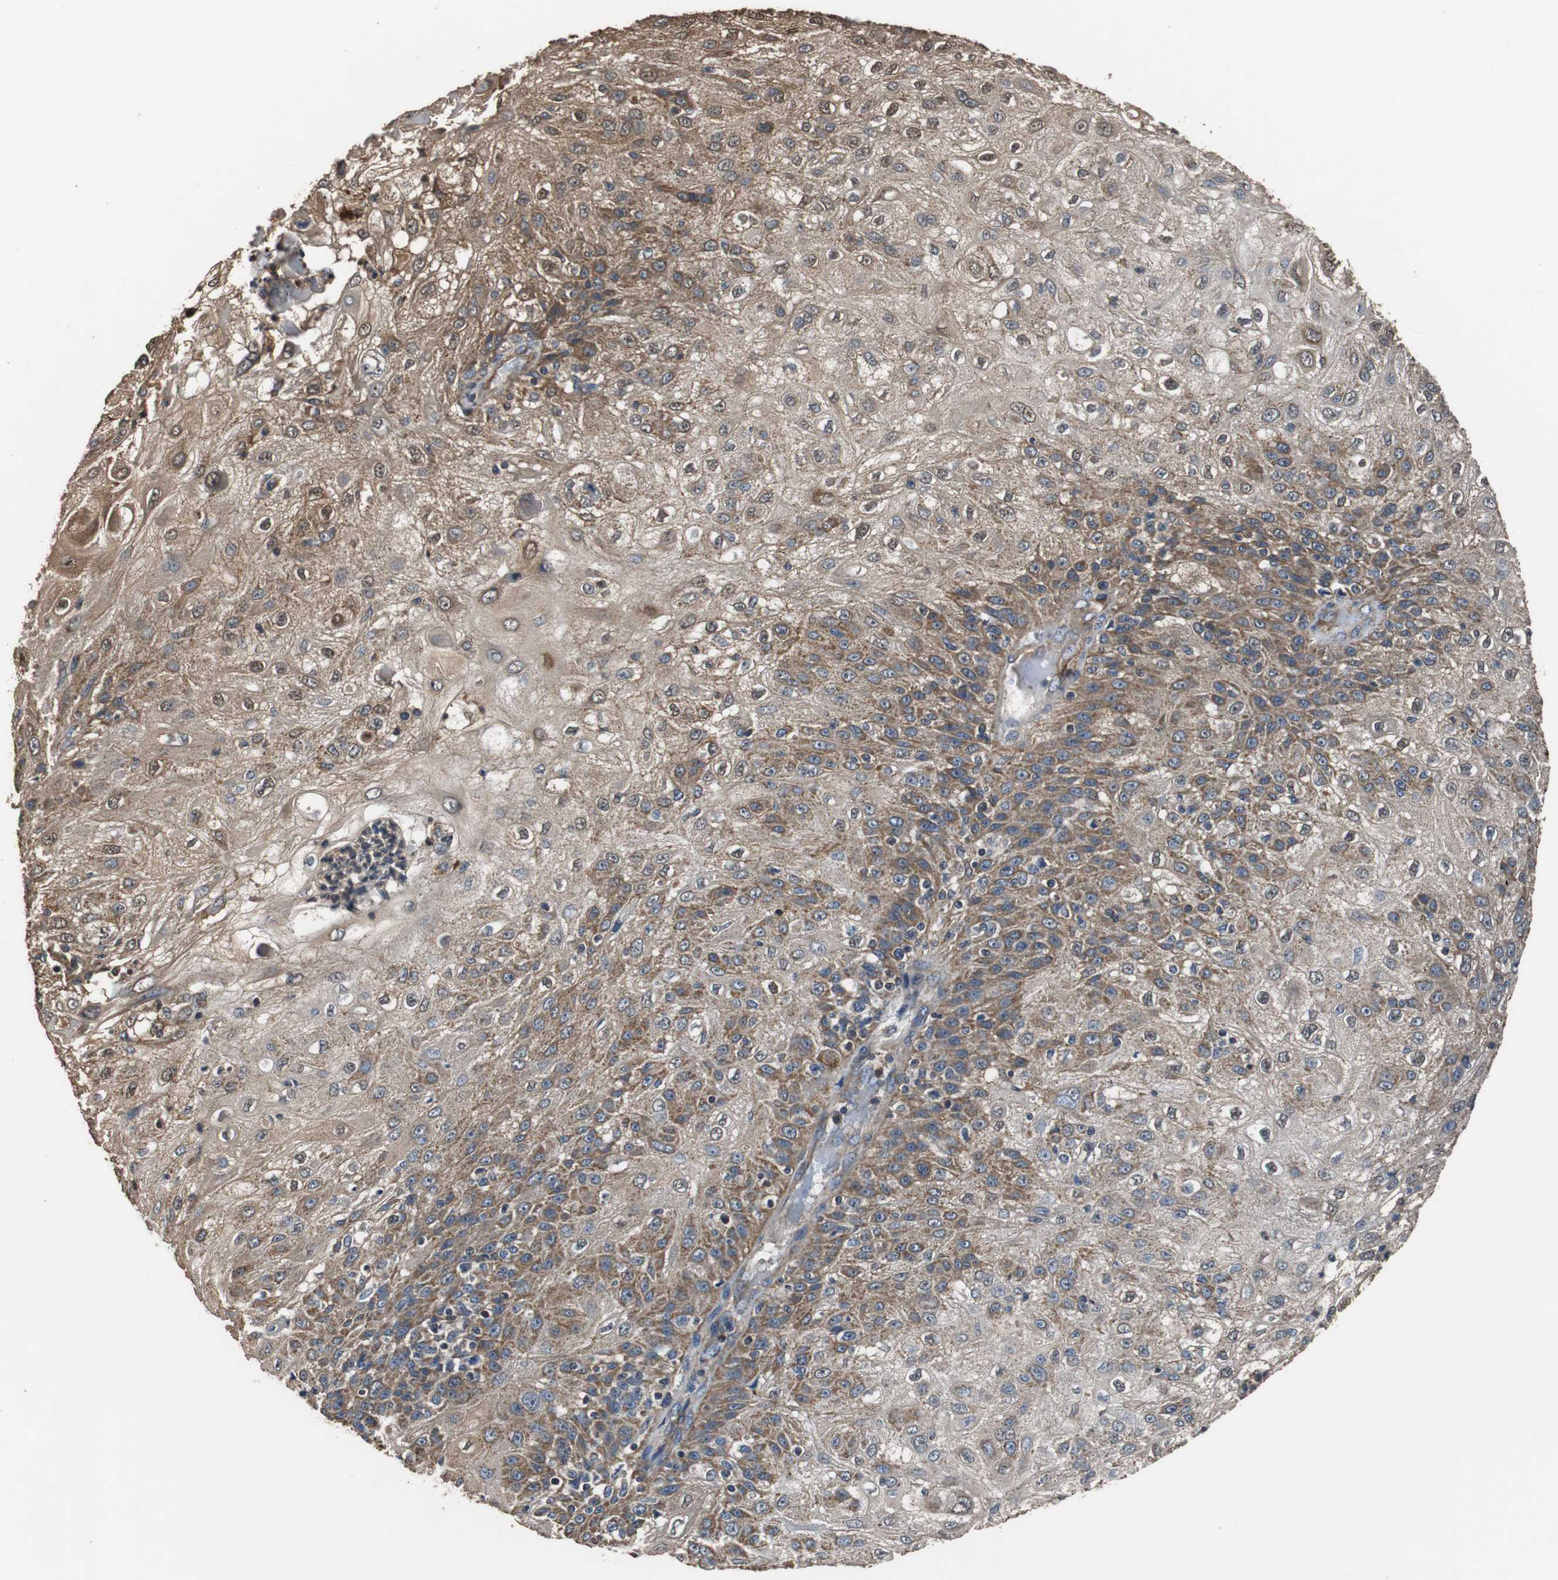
{"staining": {"intensity": "moderate", "quantity": ">75%", "location": "cytoplasmic/membranous"}, "tissue": "skin cancer", "cell_type": "Tumor cells", "image_type": "cancer", "snomed": [{"axis": "morphology", "description": "Normal tissue, NOS"}, {"axis": "morphology", "description": "Squamous cell carcinoma, NOS"}, {"axis": "topography", "description": "Skin"}], "caption": "Protein staining displays moderate cytoplasmic/membranous positivity in approximately >75% of tumor cells in skin cancer (squamous cell carcinoma).", "gene": "PITRM1", "patient": {"sex": "female", "age": 83}}